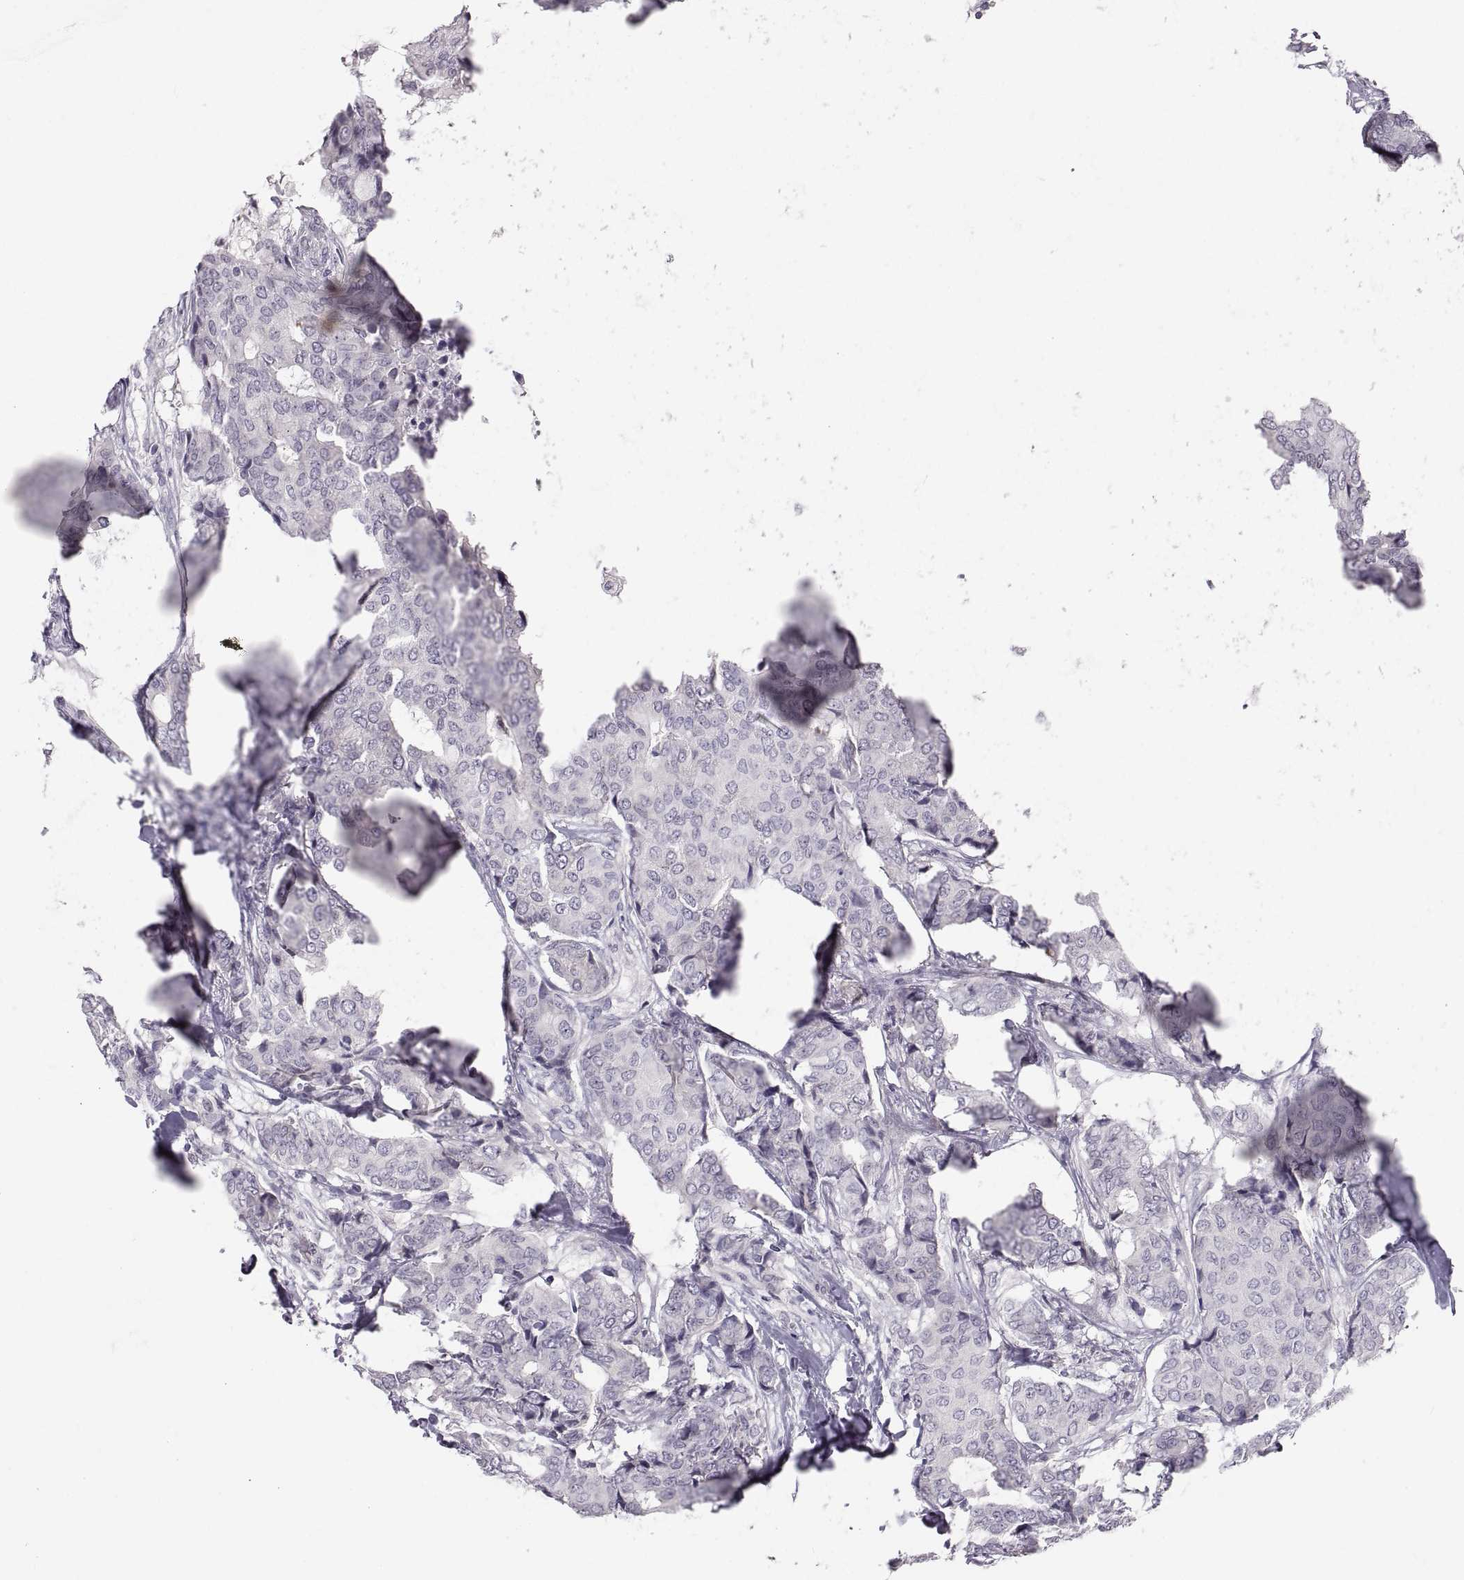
{"staining": {"intensity": "negative", "quantity": "none", "location": "none"}, "tissue": "breast cancer", "cell_type": "Tumor cells", "image_type": "cancer", "snomed": [{"axis": "morphology", "description": "Duct carcinoma"}, {"axis": "topography", "description": "Breast"}], "caption": "Breast cancer (intraductal carcinoma) was stained to show a protein in brown. There is no significant expression in tumor cells. (DAB (3,3'-diaminobenzidine) immunohistochemistry with hematoxylin counter stain).", "gene": "ZNF185", "patient": {"sex": "female", "age": 75}}